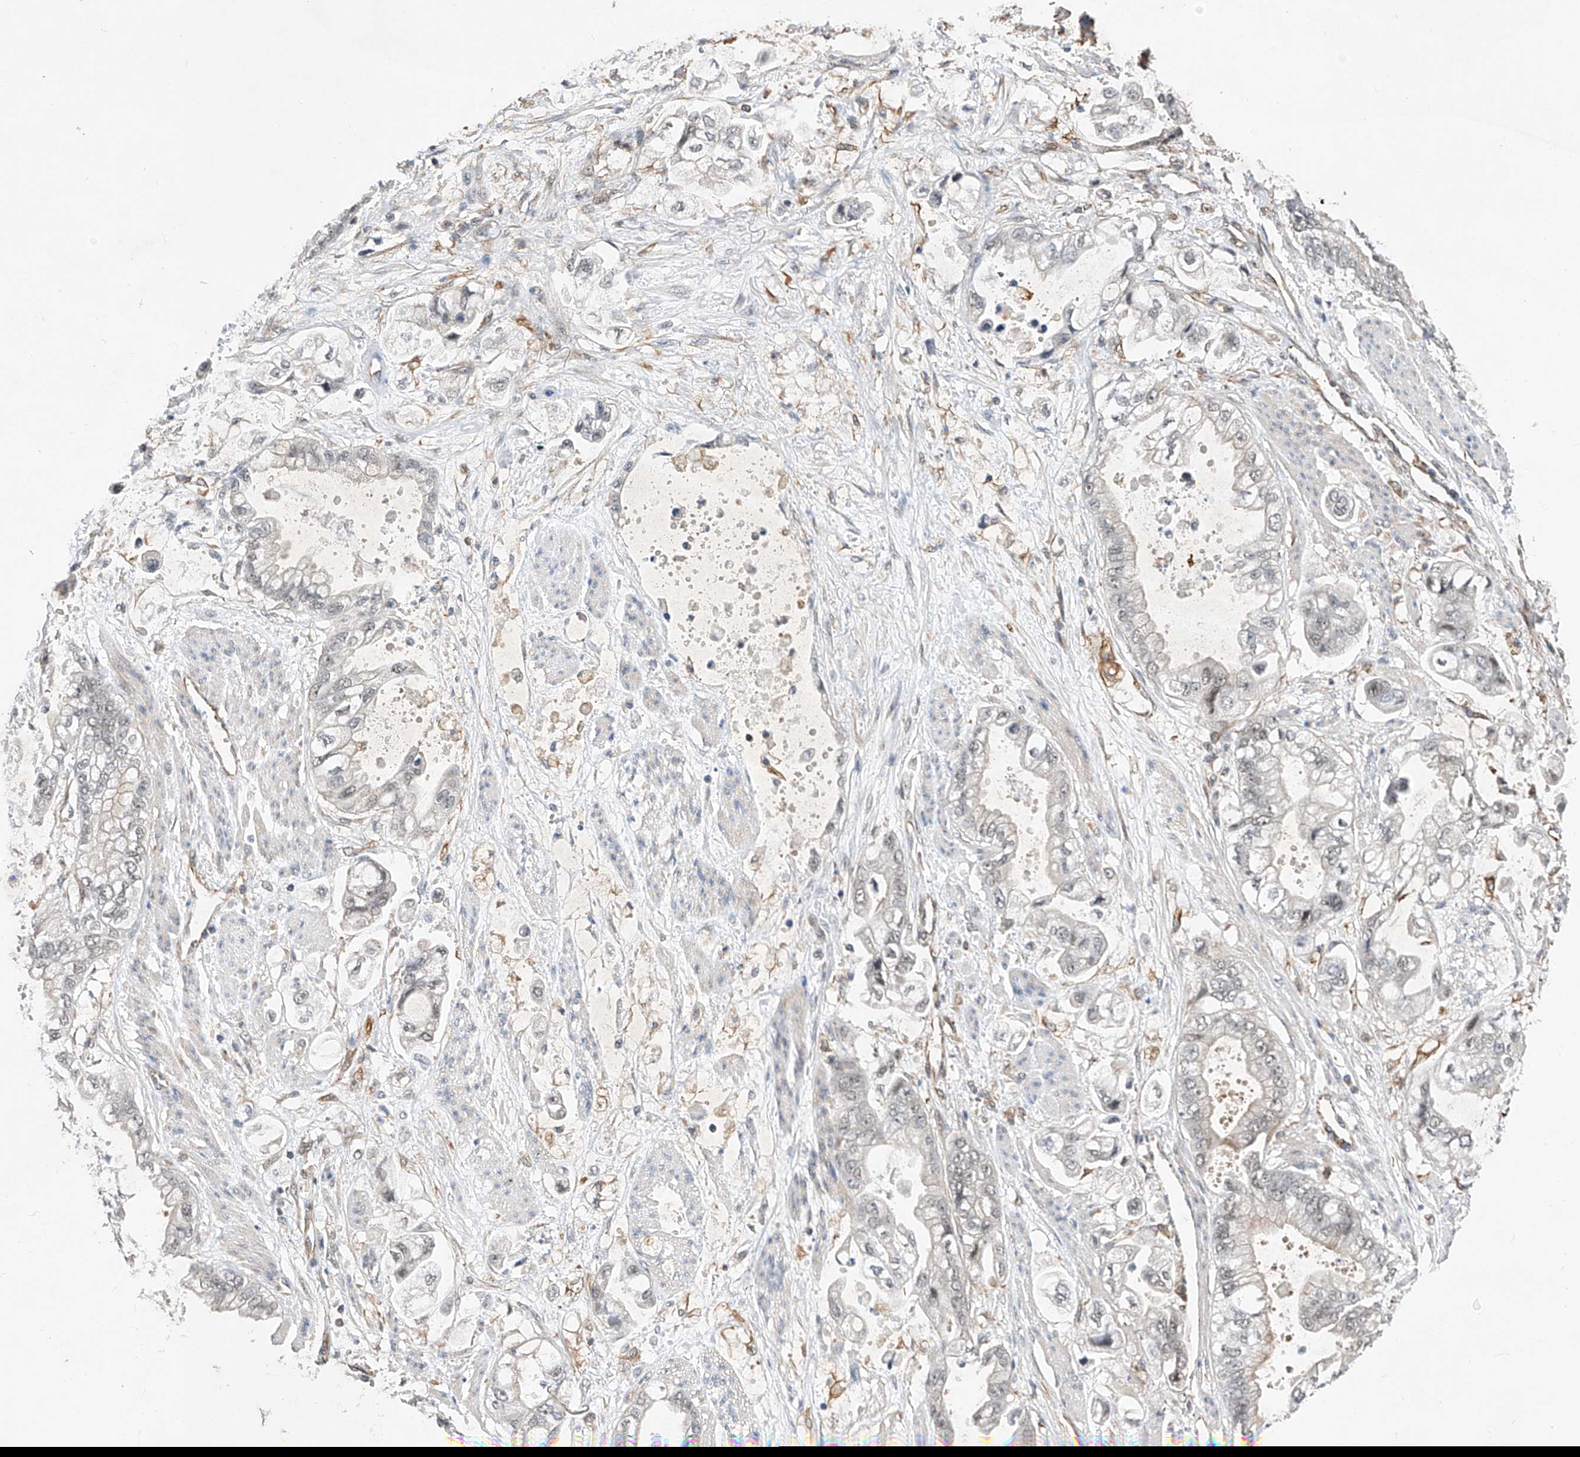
{"staining": {"intensity": "negative", "quantity": "none", "location": "none"}, "tissue": "stomach cancer", "cell_type": "Tumor cells", "image_type": "cancer", "snomed": [{"axis": "morphology", "description": "Adenocarcinoma, NOS"}, {"axis": "topography", "description": "Stomach"}], "caption": "IHC of human stomach adenocarcinoma shows no positivity in tumor cells.", "gene": "AMD1", "patient": {"sex": "male", "age": 62}}